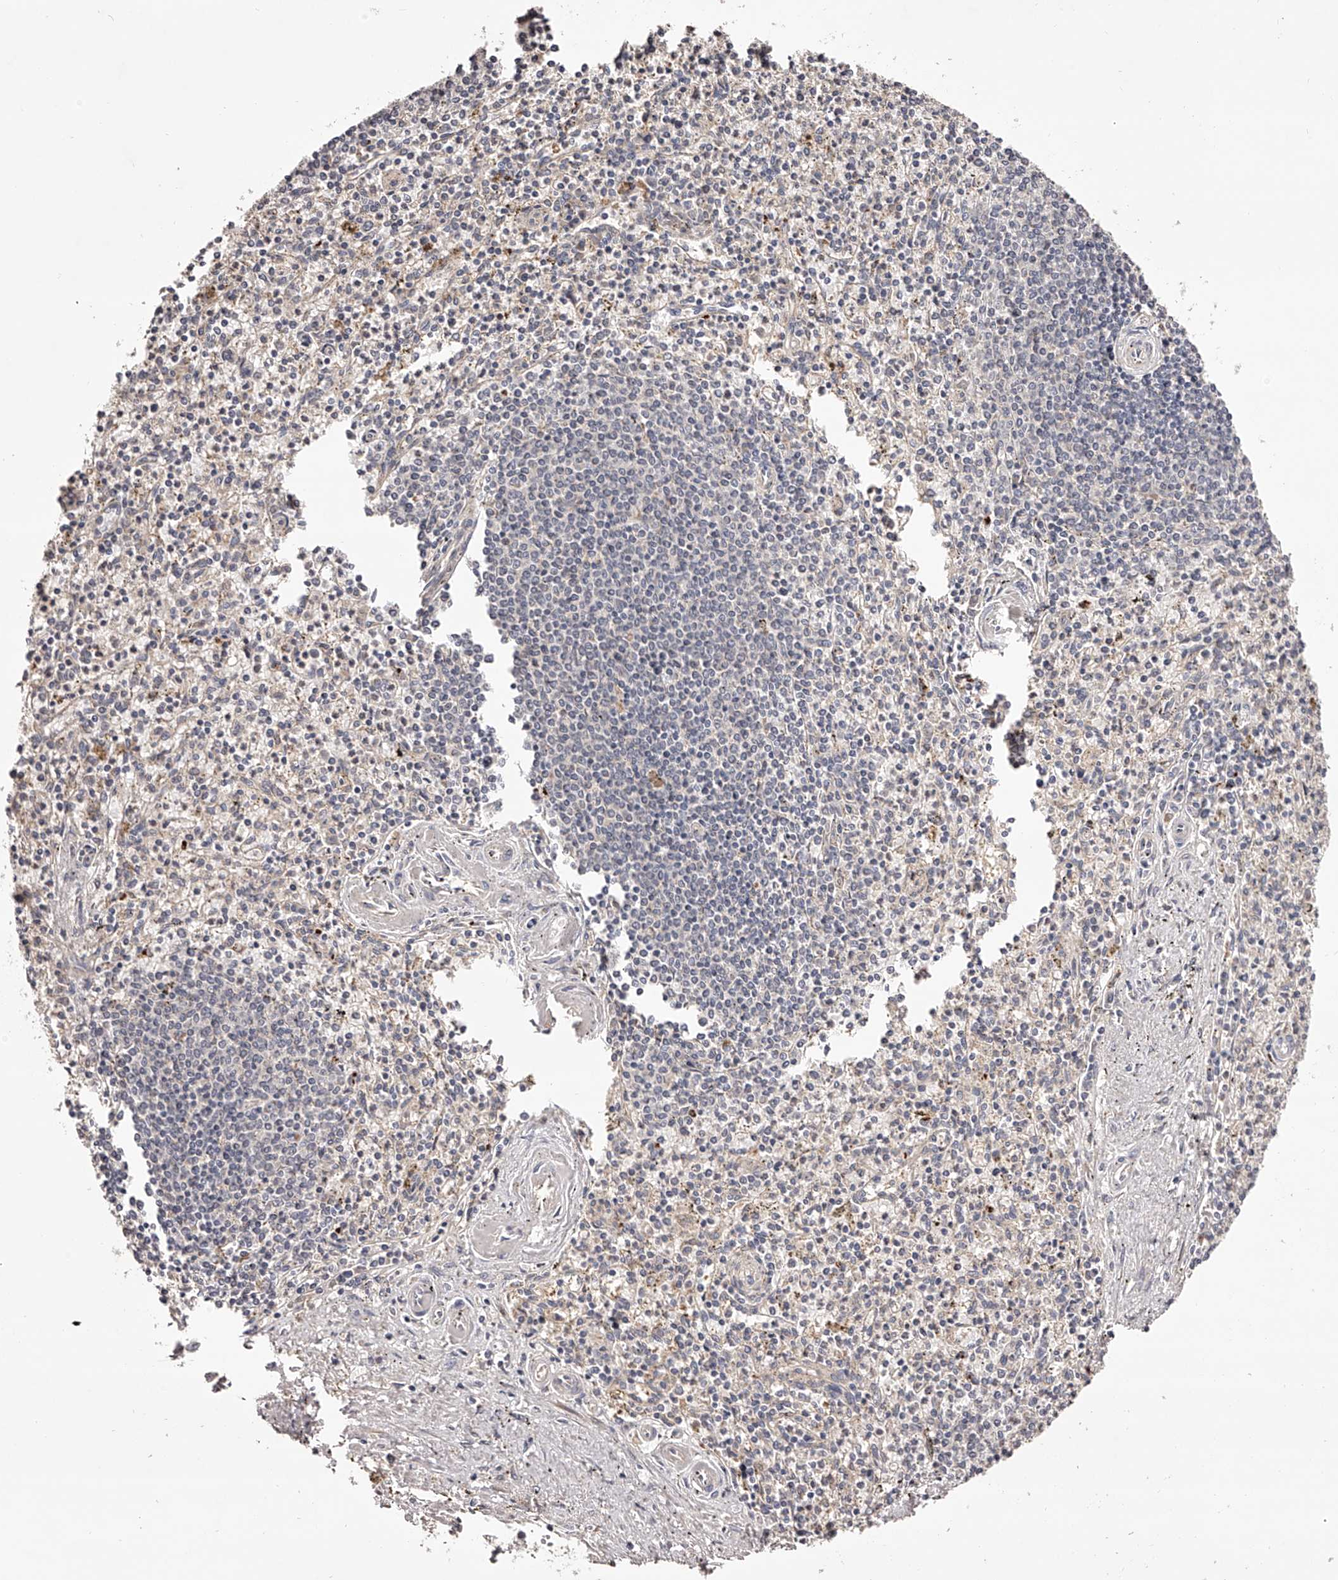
{"staining": {"intensity": "weak", "quantity": "<25%", "location": "cytoplasmic/membranous"}, "tissue": "spleen", "cell_type": "Cells in red pulp", "image_type": "normal", "snomed": [{"axis": "morphology", "description": "Normal tissue, NOS"}, {"axis": "topography", "description": "Spleen"}], "caption": "Unremarkable spleen was stained to show a protein in brown. There is no significant staining in cells in red pulp. (Brightfield microscopy of DAB (3,3'-diaminobenzidine) immunohistochemistry at high magnification).", "gene": "ODF2L", "patient": {"sex": "male", "age": 72}}